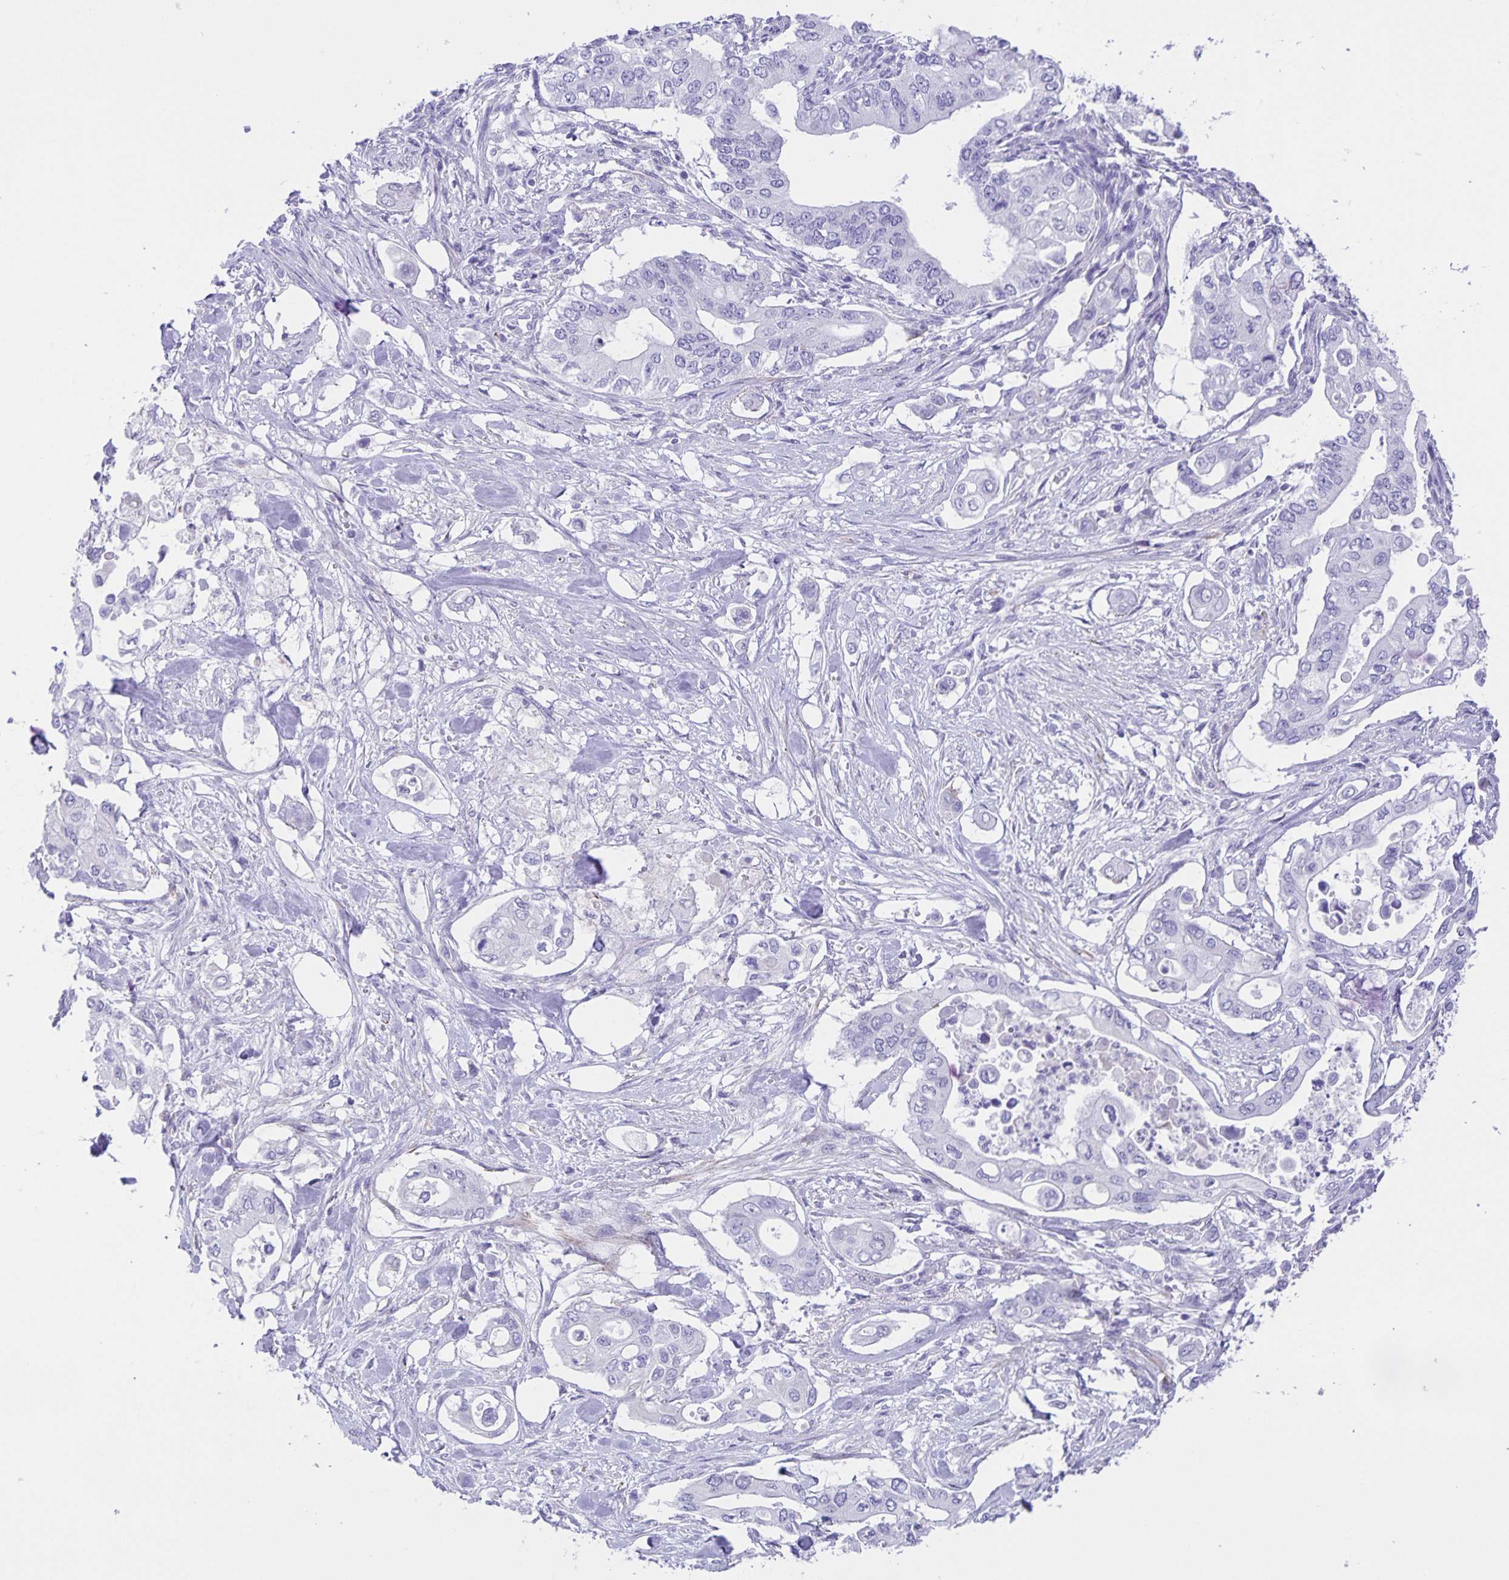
{"staining": {"intensity": "negative", "quantity": "none", "location": "none"}, "tissue": "pancreatic cancer", "cell_type": "Tumor cells", "image_type": "cancer", "snomed": [{"axis": "morphology", "description": "Adenocarcinoma, NOS"}, {"axis": "topography", "description": "Pancreas"}], "caption": "A high-resolution histopathology image shows IHC staining of pancreatic adenocarcinoma, which exhibits no significant positivity in tumor cells. (DAB immunohistochemistry with hematoxylin counter stain).", "gene": "UBQLN3", "patient": {"sex": "female", "age": 63}}